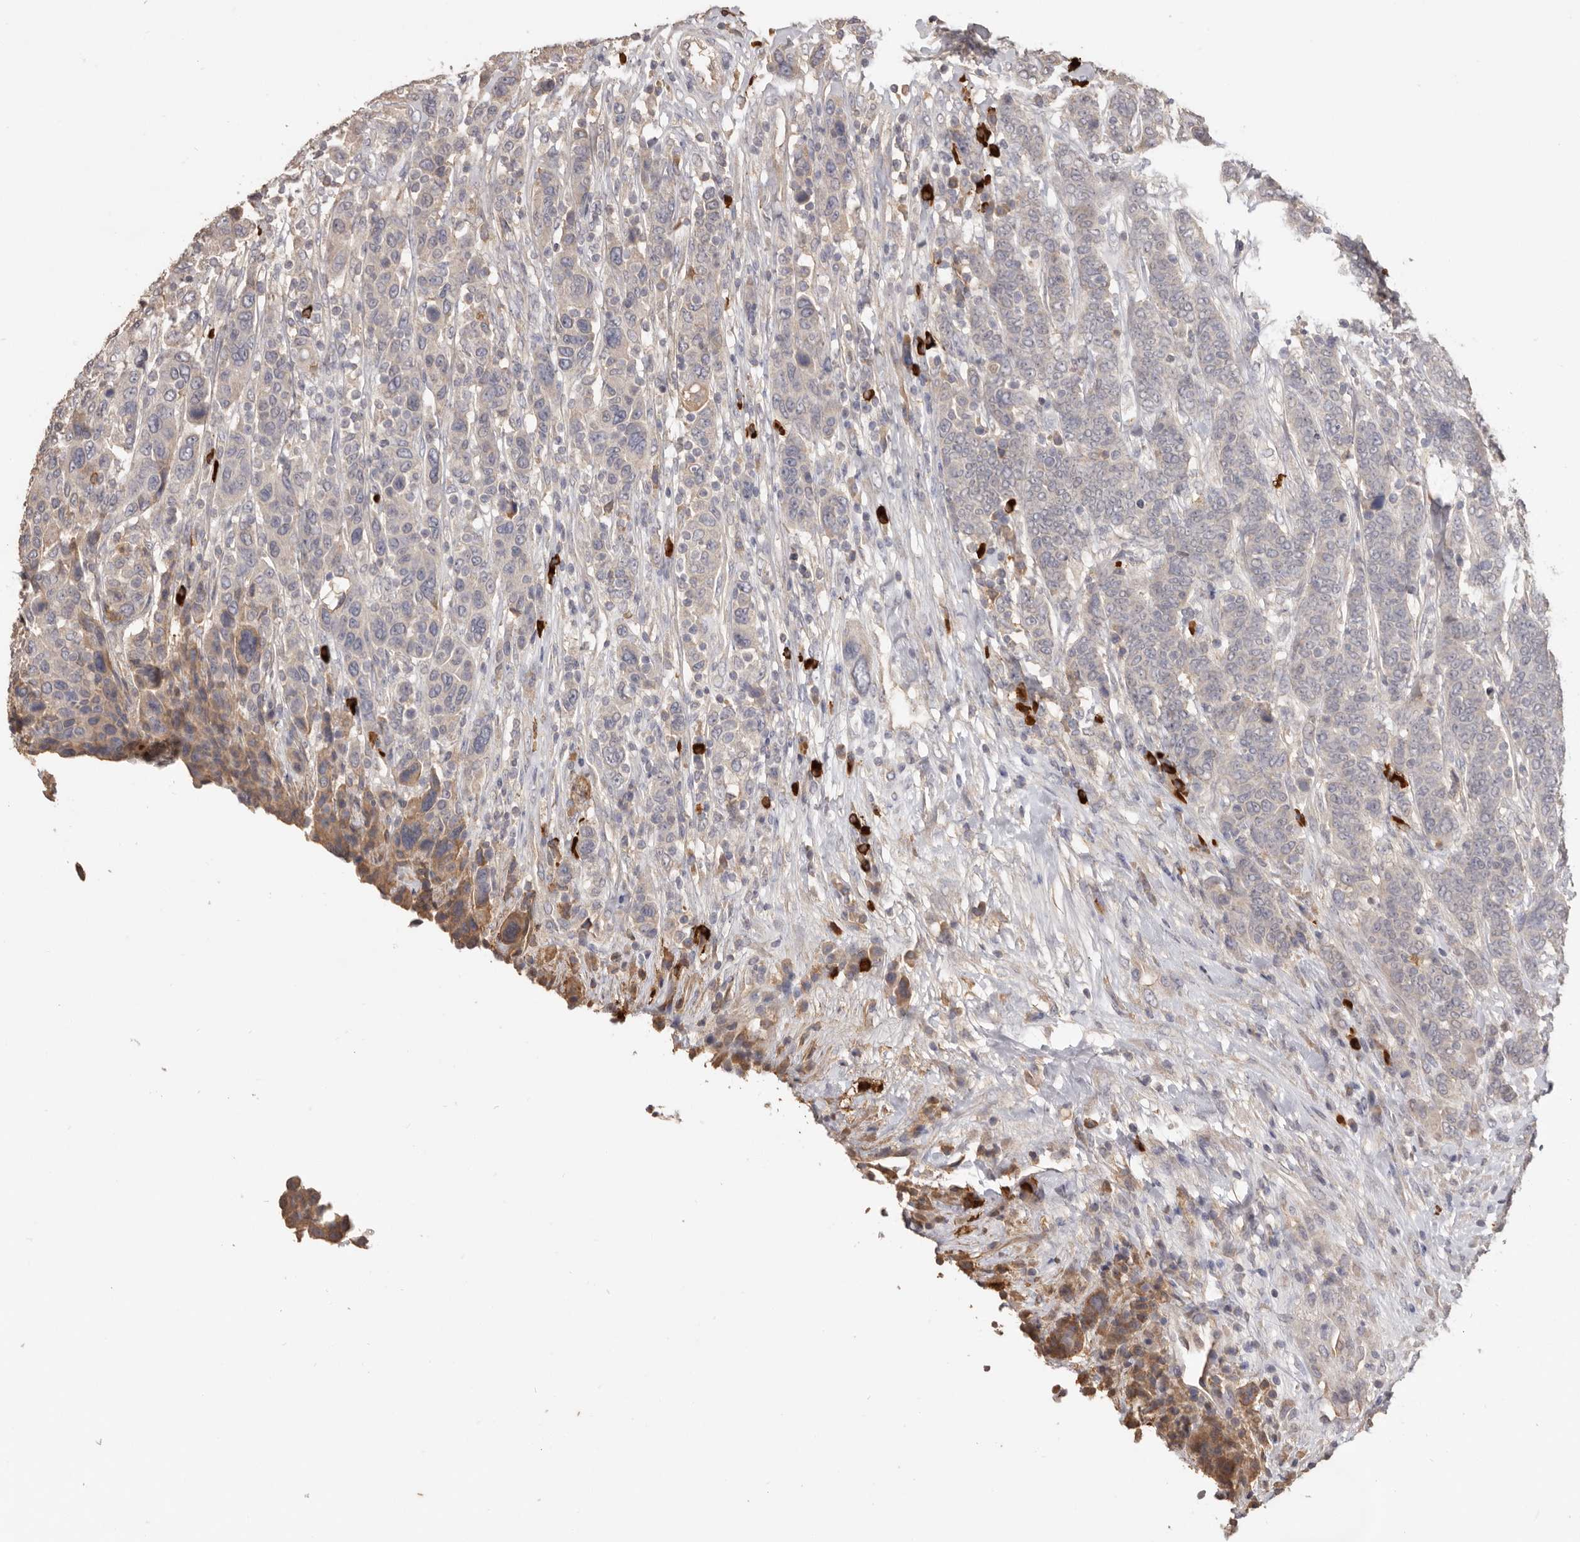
{"staining": {"intensity": "moderate", "quantity": "<25%", "location": "cytoplasmic/membranous"}, "tissue": "breast cancer", "cell_type": "Tumor cells", "image_type": "cancer", "snomed": [{"axis": "morphology", "description": "Duct carcinoma"}, {"axis": "topography", "description": "Breast"}], "caption": "Infiltrating ductal carcinoma (breast) tissue displays moderate cytoplasmic/membranous expression in approximately <25% of tumor cells Using DAB (3,3'-diaminobenzidine) (brown) and hematoxylin (blue) stains, captured at high magnification using brightfield microscopy.", "gene": "HCAR2", "patient": {"sex": "female", "age": 37}}